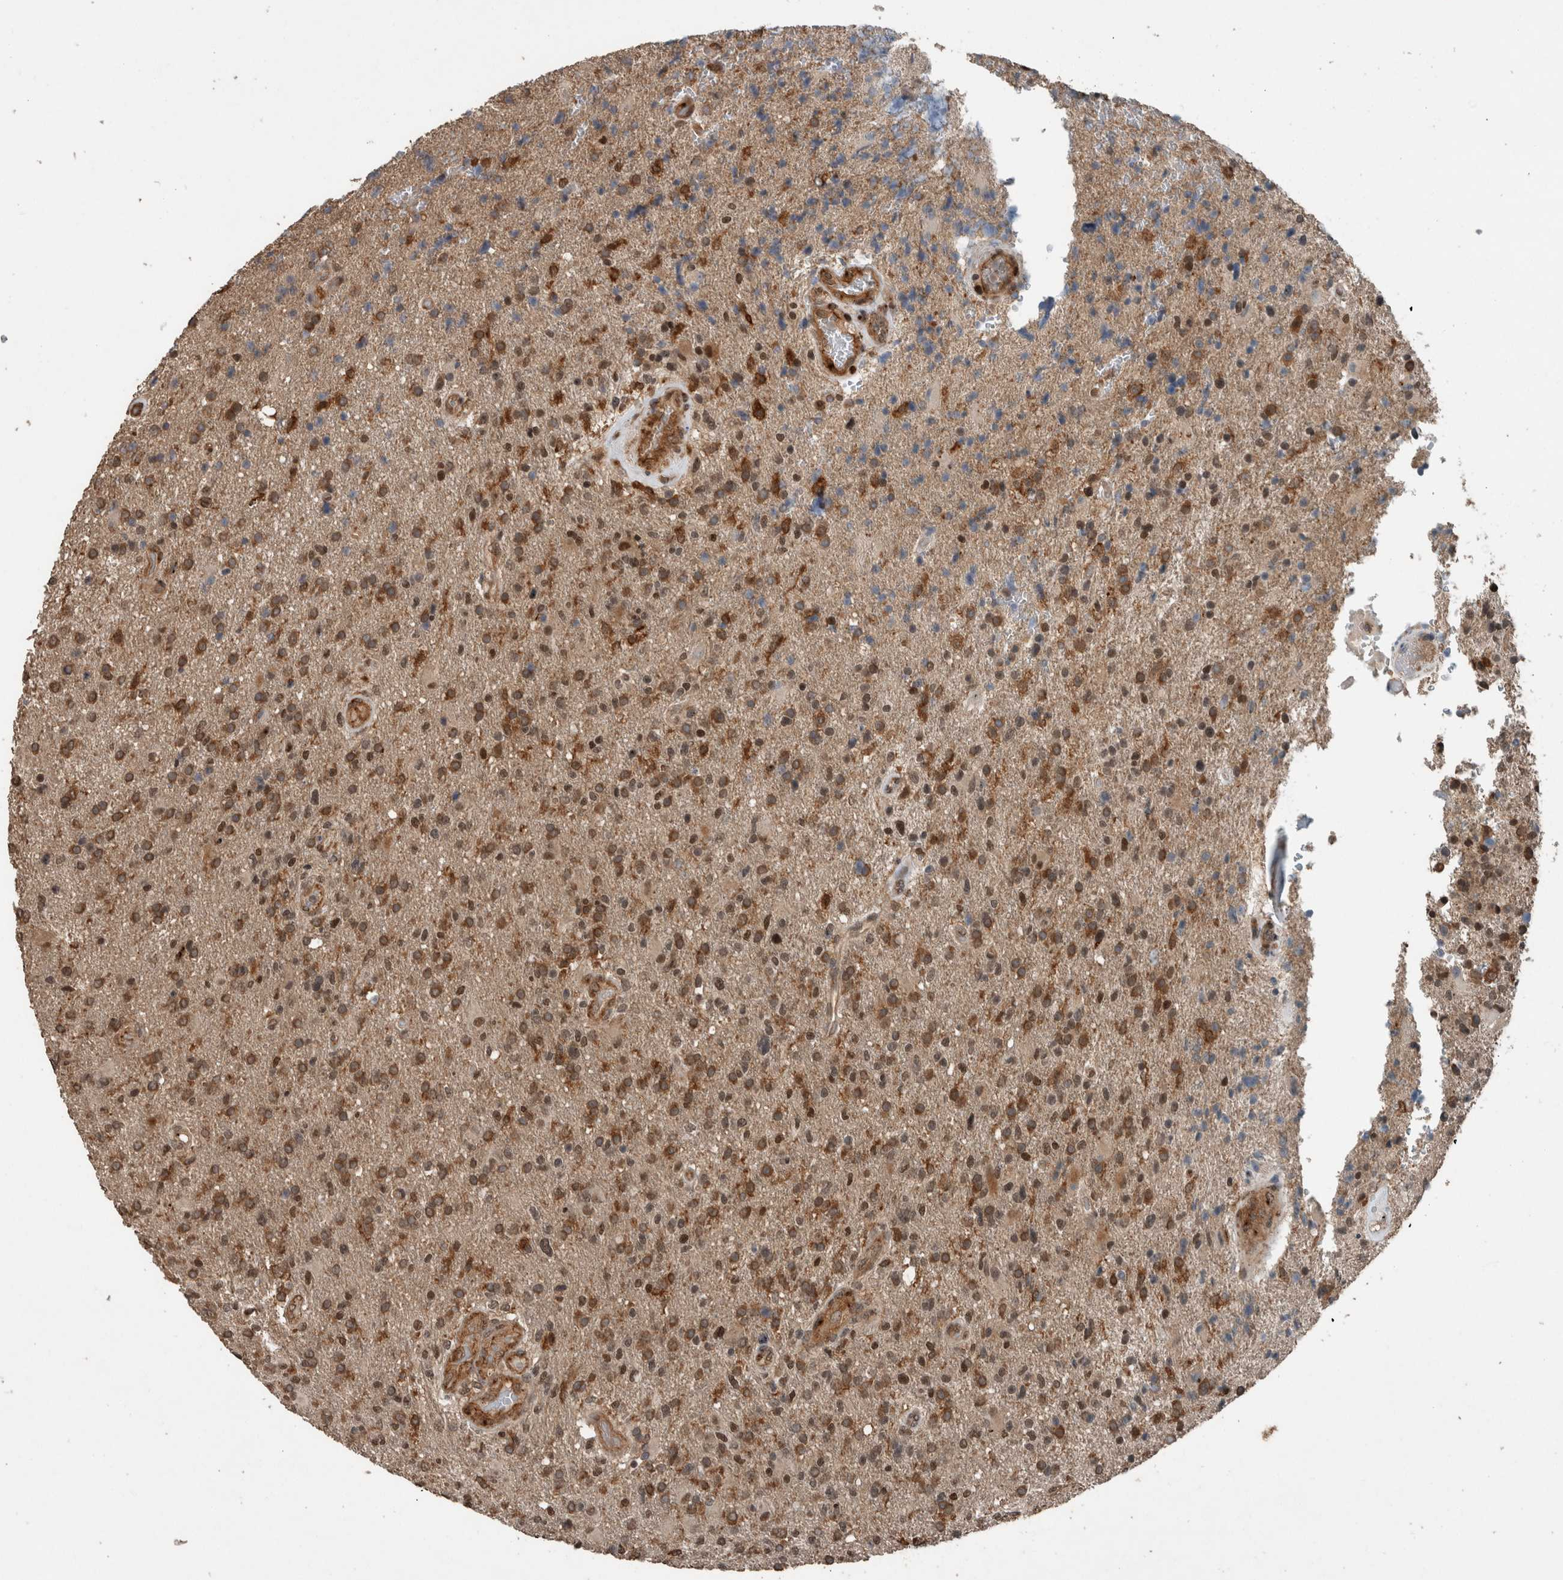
{"staining": {"intensity": "weak", "quantity": ">75%", "location": "cytoplasmic/membranous,nuclear"}, "tissue": "glioma", "cell_type": "Tumor cells", "image_type": "cancer", "snomed": [{"axis": "morphology", "description": "Glioma, malignant, High grade"}, {"axis": "topography", "description": "Brain"}], "caption": "Immunohistochemical staining of malignant glioma (high-grade) exhibits low levels of weak cytoplasmic/membranous and nuclear positivity in about >75% of tumor cells.", "gene": "MYO1E", "patient": {"sex": "male", "age": 72}}